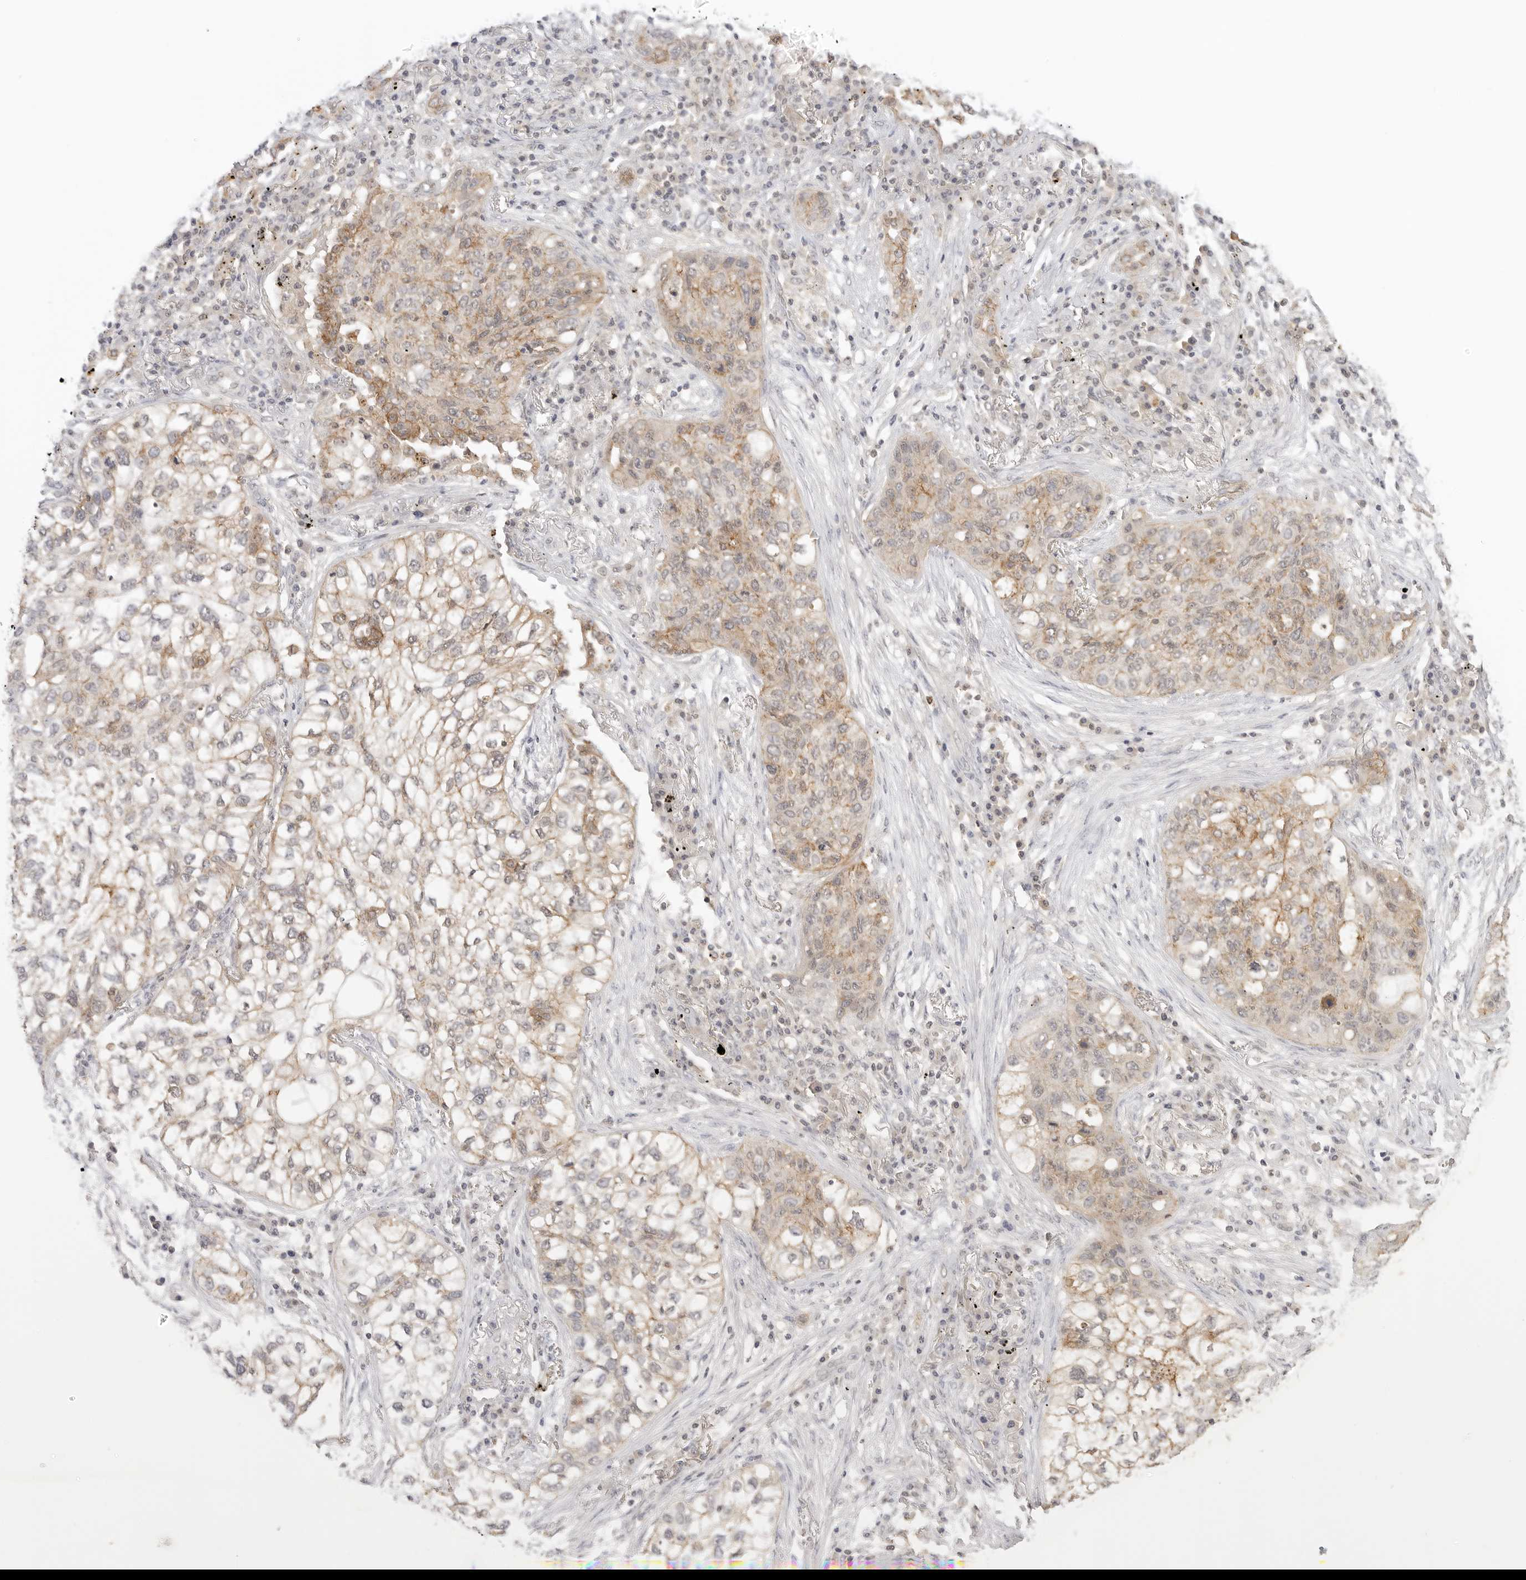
{"staining": {"intensity": "moderate", "quantity": "25%-75%", "location": "cytoplasmic/membranous"}, "tissue": "lung cancer", "cell_type": "Tumor cells", "image_type": "cancer", "snomed": [{"axis": "morphology", "description": "Squamous cell carcinoma, NOS"}, {"axis": "topography", "description": "Lung"}], "caption": "Immunohistochemistry image of neoplastic tissue: human lung cancer (squamous cell carcinoma) stained using immunohistochemistry exhibits medium levels of moderate protein expression localized specifically in the cytoplasmic/membranous of tumor cells, appearing as a cytoplasmic/membranous brown color.", "gene": "EPHA1", "patient": {"sex": "female", "age": 63}}